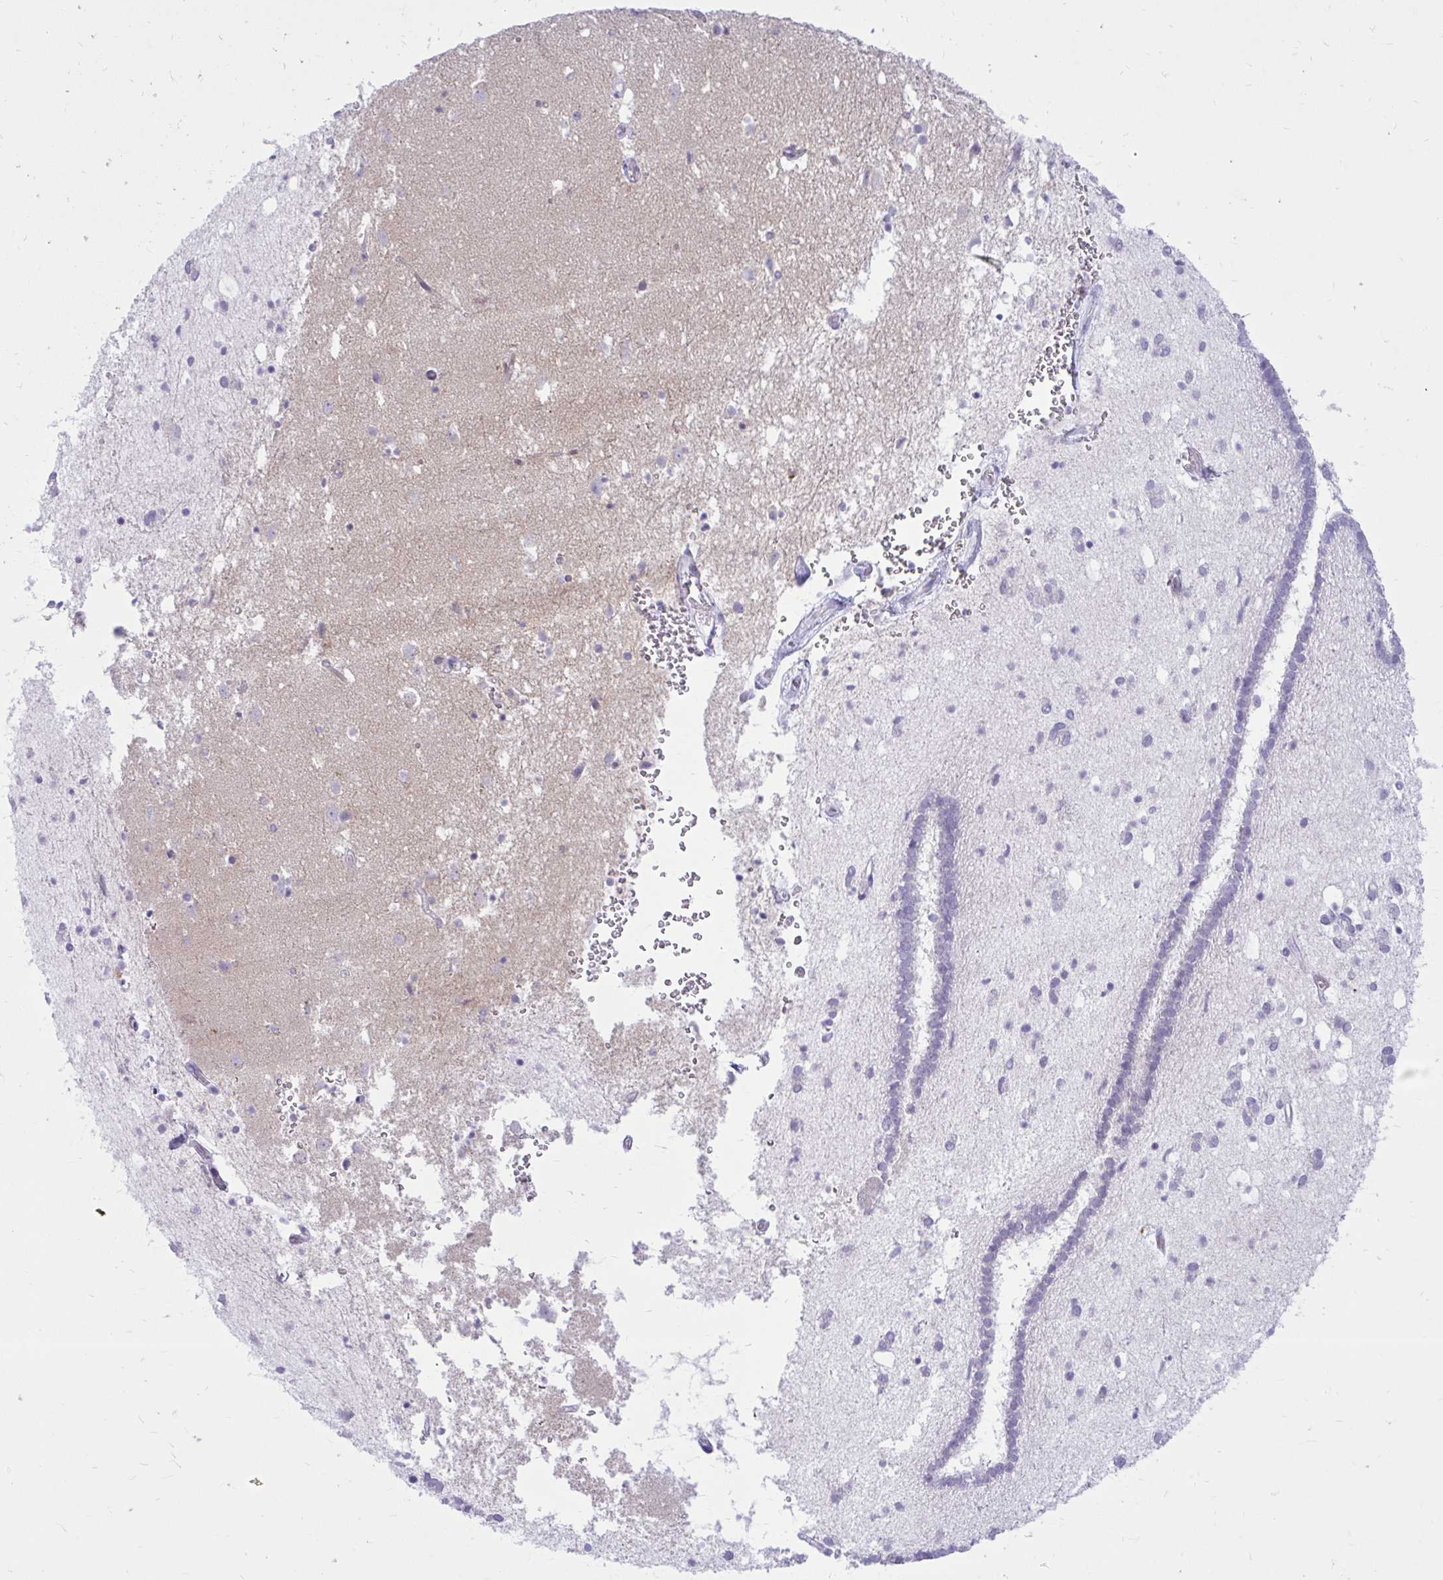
{"staining": {"intensity": "negative", "quantity": "none", "location": "none"}, "tissue": "caudate", "cell_type": "Glial cells", "image_type": "normal", "snomed": [{"axis": "morphology", "description": "Normal tissue, NOS"}, {"axis": "topography", "description": "Lateral ventricle wall"}], "caption": "This is an immunohistochemistry (IHC) histopathology image of normal human caudate. There is no positivity in glial cells.", "gene": "PRAP1", "patient": {"sex": "male", "age": 37}}